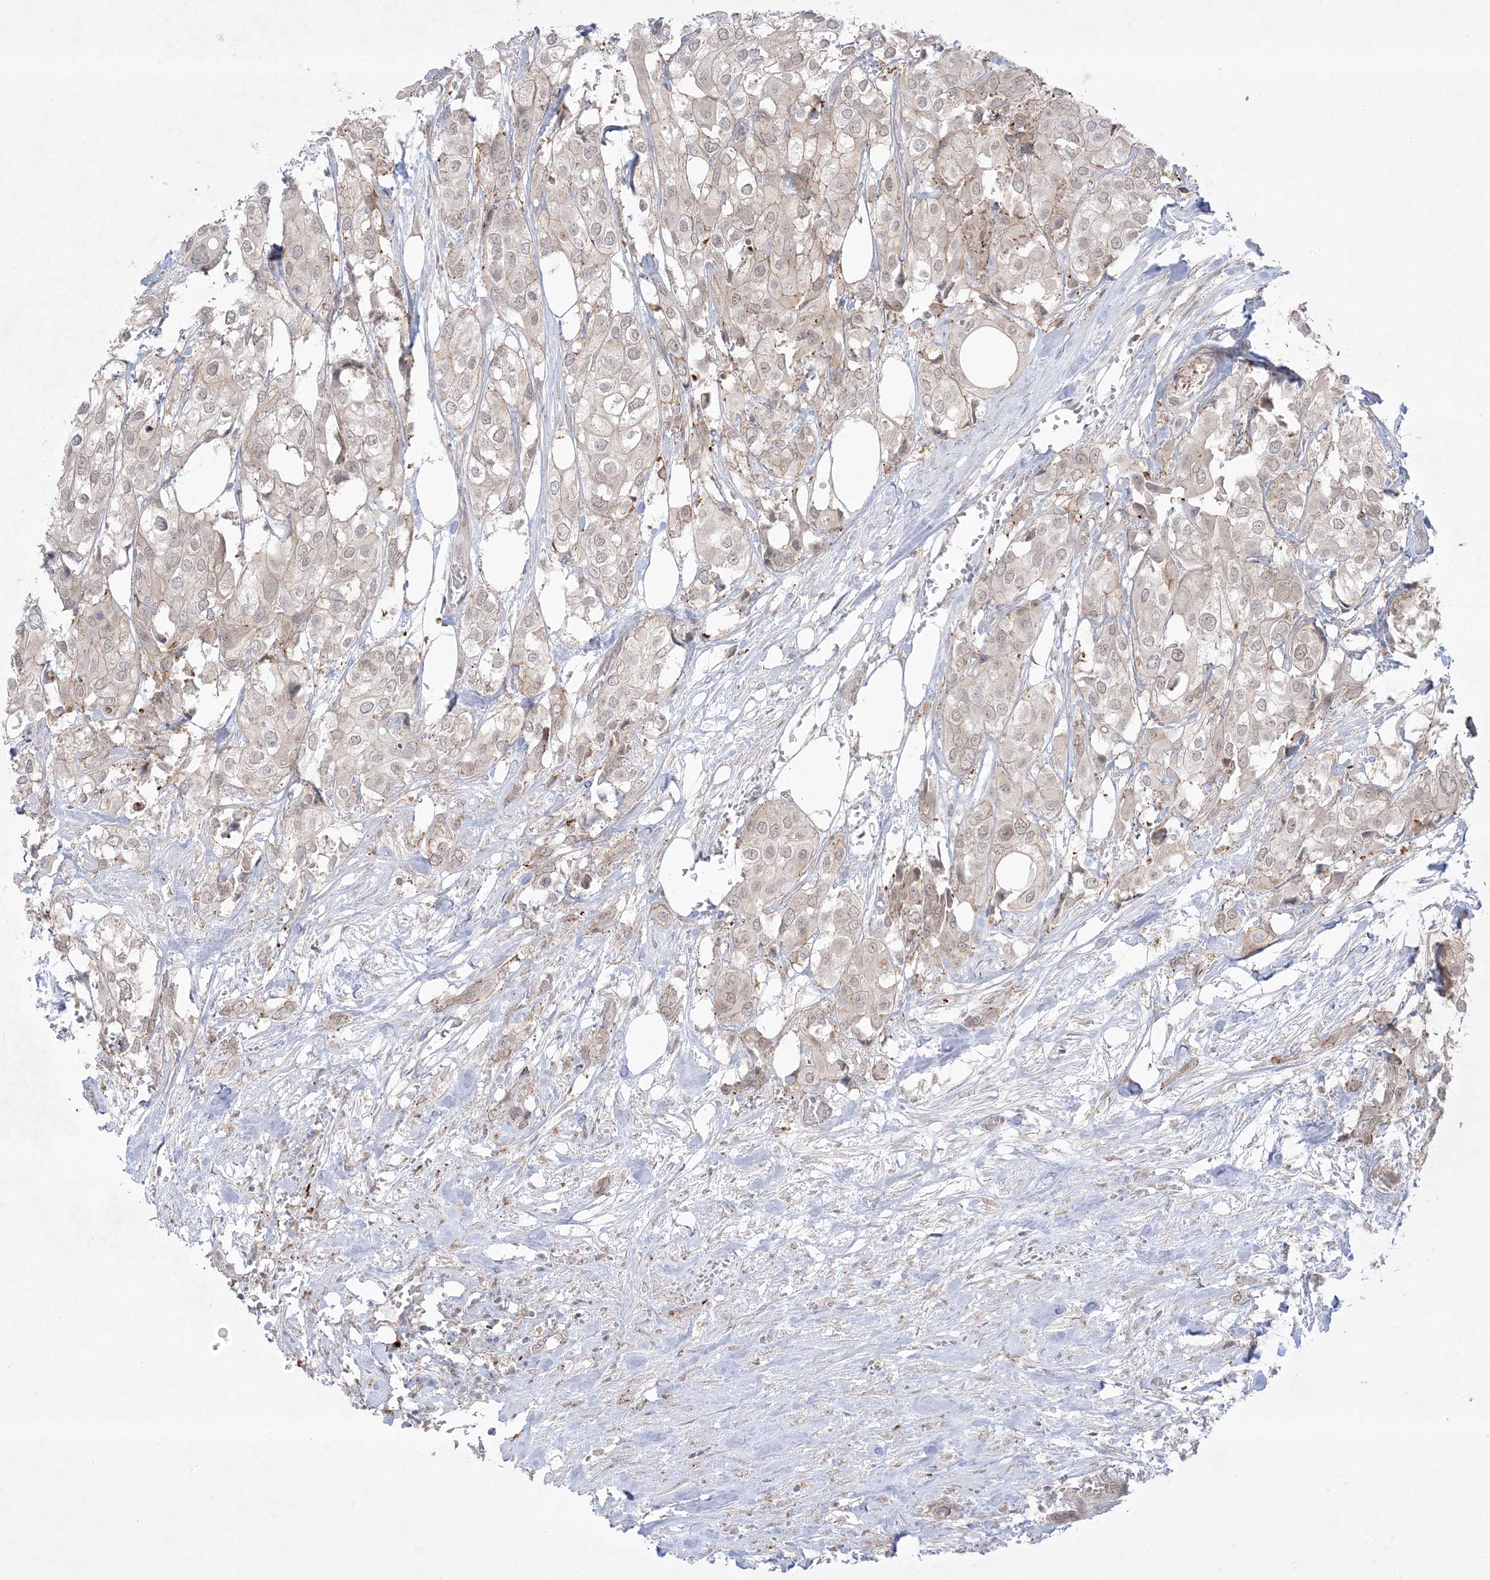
{"staining": {"intensity": "weak", "quantity": "25%-75%", "location": "cytoplasmic/membranous"}, "tissue": "urothelial cancer", "cell_type": "Tumor cells", "image_type": "cancer", "snomed": [{"axis": "morphology", "description": "Urothelial carcinoma, High grade"}, {"axis": "topography", "description": "Urinary bladder"}], "caption": "Protein expression by immunohistochemistry exhibits weak cytoplasmic/membranous positivity in approximately 25%-75% of tumor cells in high-grade urothelial carcinoma.", "gene": "PTK6", "patient": {"sex": "male", "age": 64}}